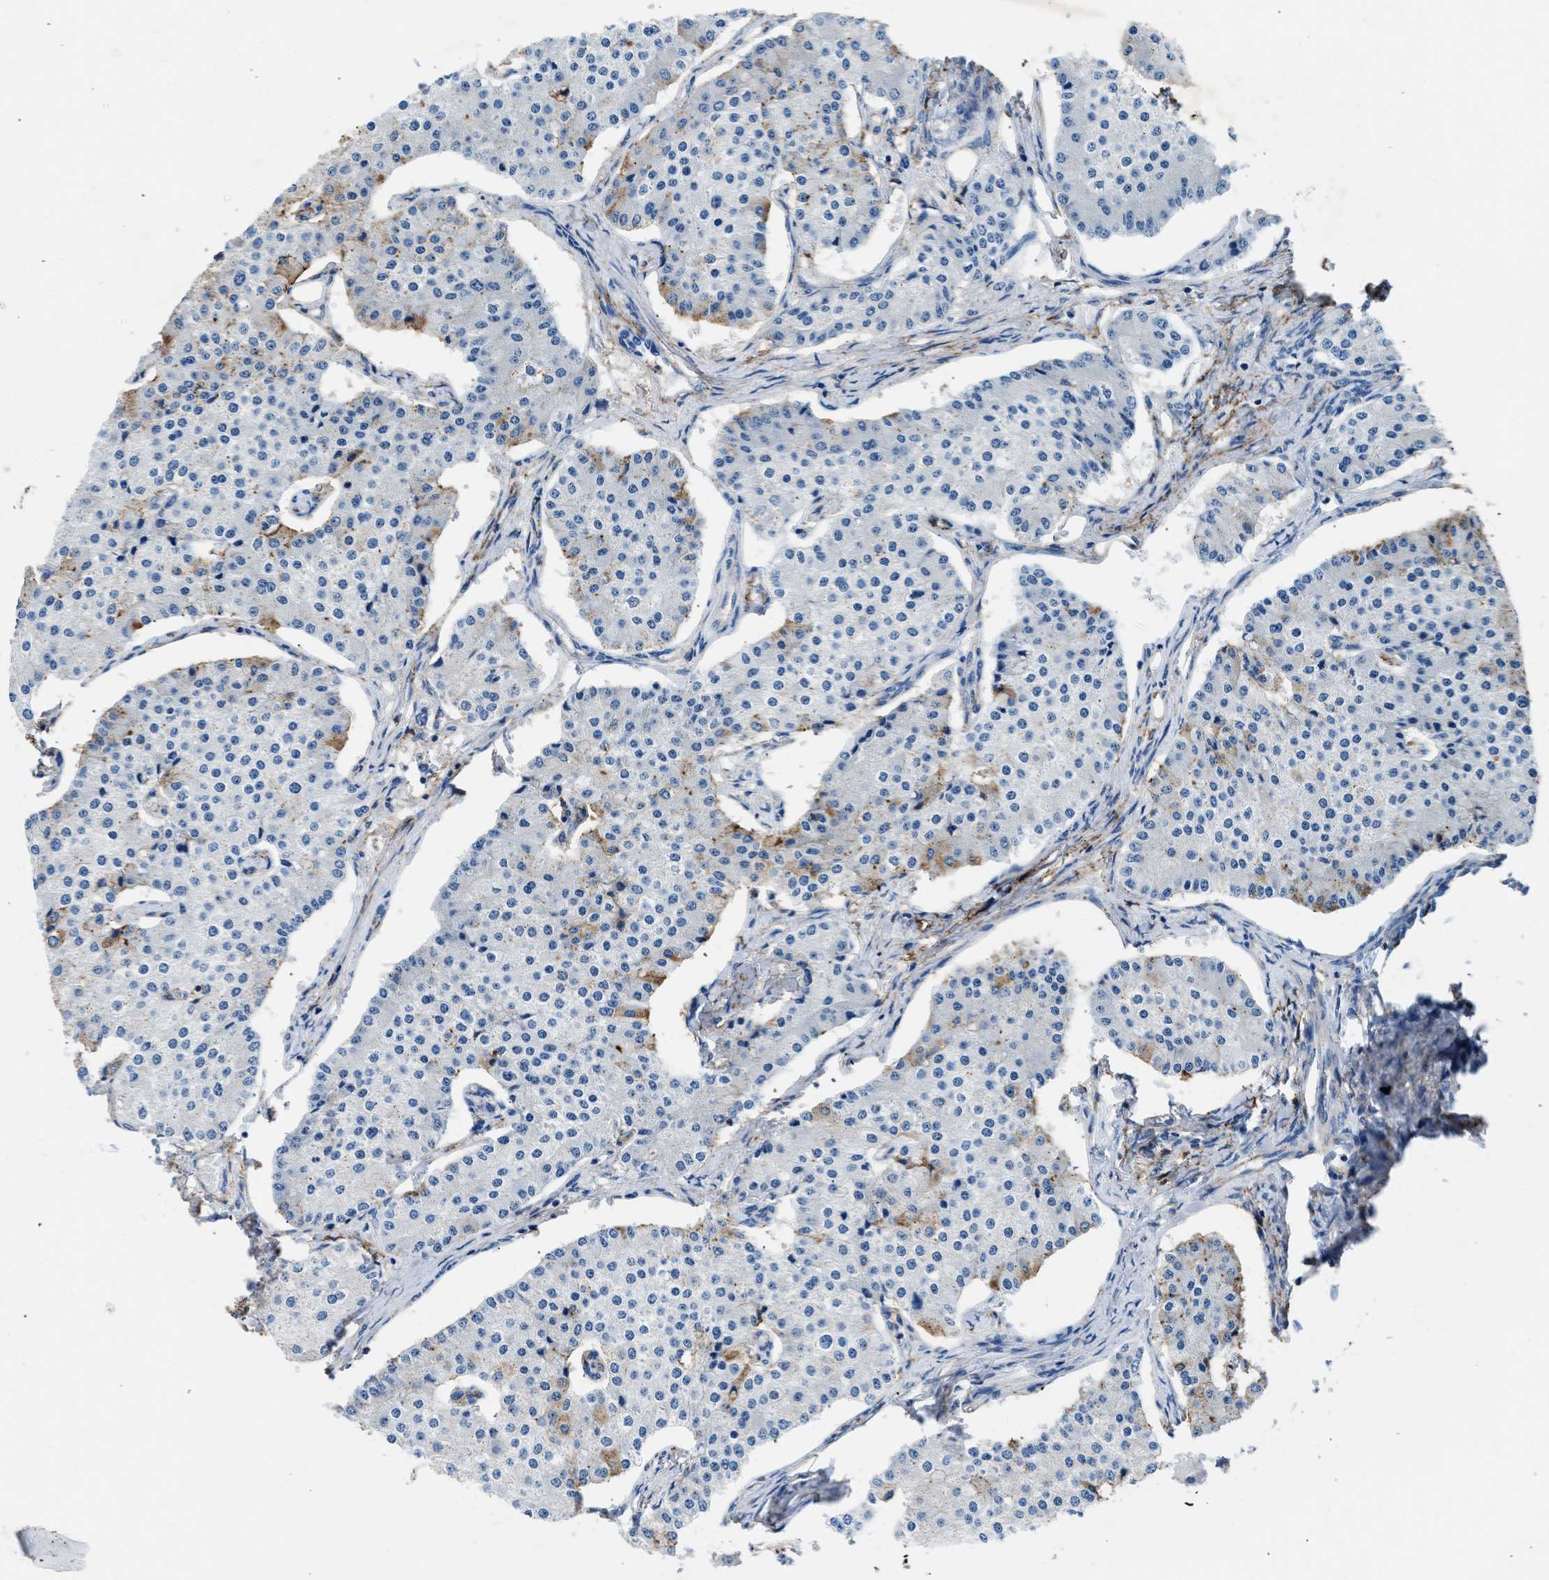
{"staining": {"intensity": "moderate", "quantity": "25%-75%", "location": "cytoplasmic/membranous"}, "tissue": "carcinoid", "cell_type": "Tumor cells", "image_type": "cancer", "snomed": [{"axis": "morphology", "description": "Carcinoid, malignant, NOS"}, {"axis": "topography", "description": "Colon"}], "caption": "Malignant carcinoid stained for a protein displays moderate cytoplasmic/membranous positivity in tumor cells. (Stains: DAB in brown, nuclei in blue, Microscopy: brightfield microscopy at high magnification).", "gene": "KCNQ4", "patient": {"sex": "female", "age": 52}}